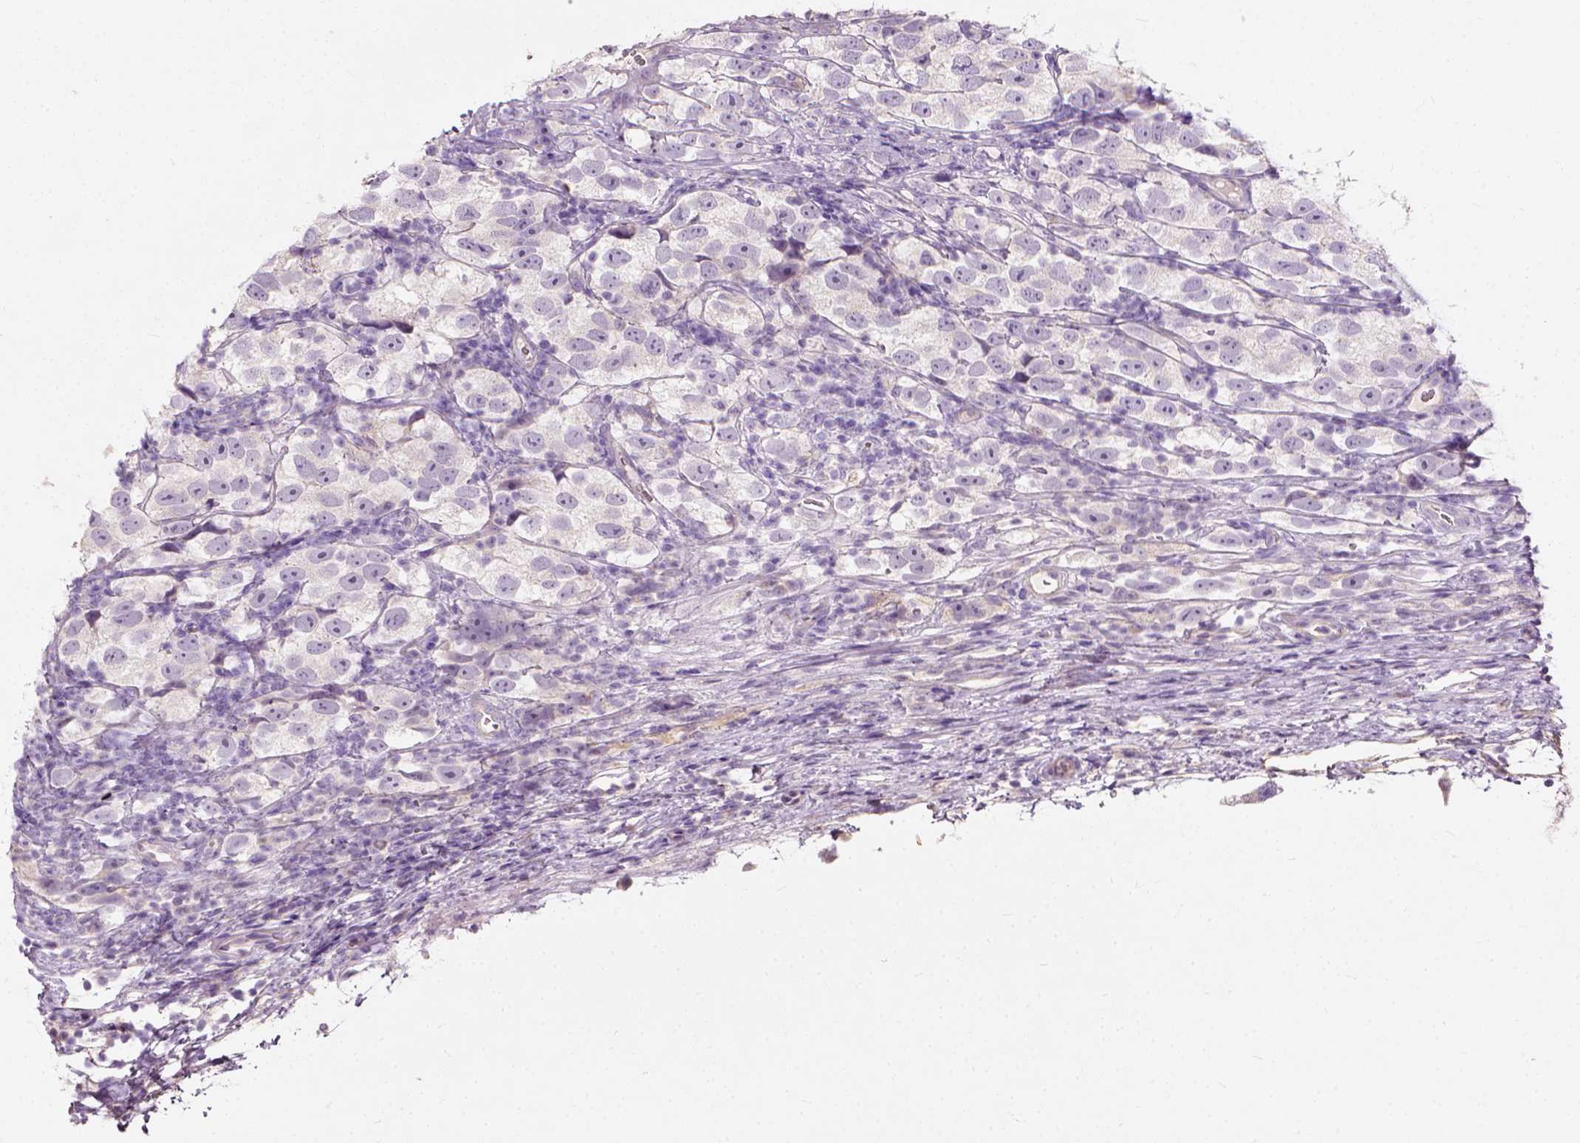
{"staining": {"intensity": "negative", "quantity": "none", "location": "none"}, "tissue": "testis cancer", "cell_type": "Tumor cells", "image_type": "cancer", "snomed": [{"axis": "morphology", "description": "Seminoma, NOS"}, {"axis": "topography", "description": "Testis"}], "caption": "A micrograph of seminoma (testis) stained for a protein displays no brown staining in tumor cells.", "gene": "DHCR24", "patient": {"sex": "male", "age": 26}}